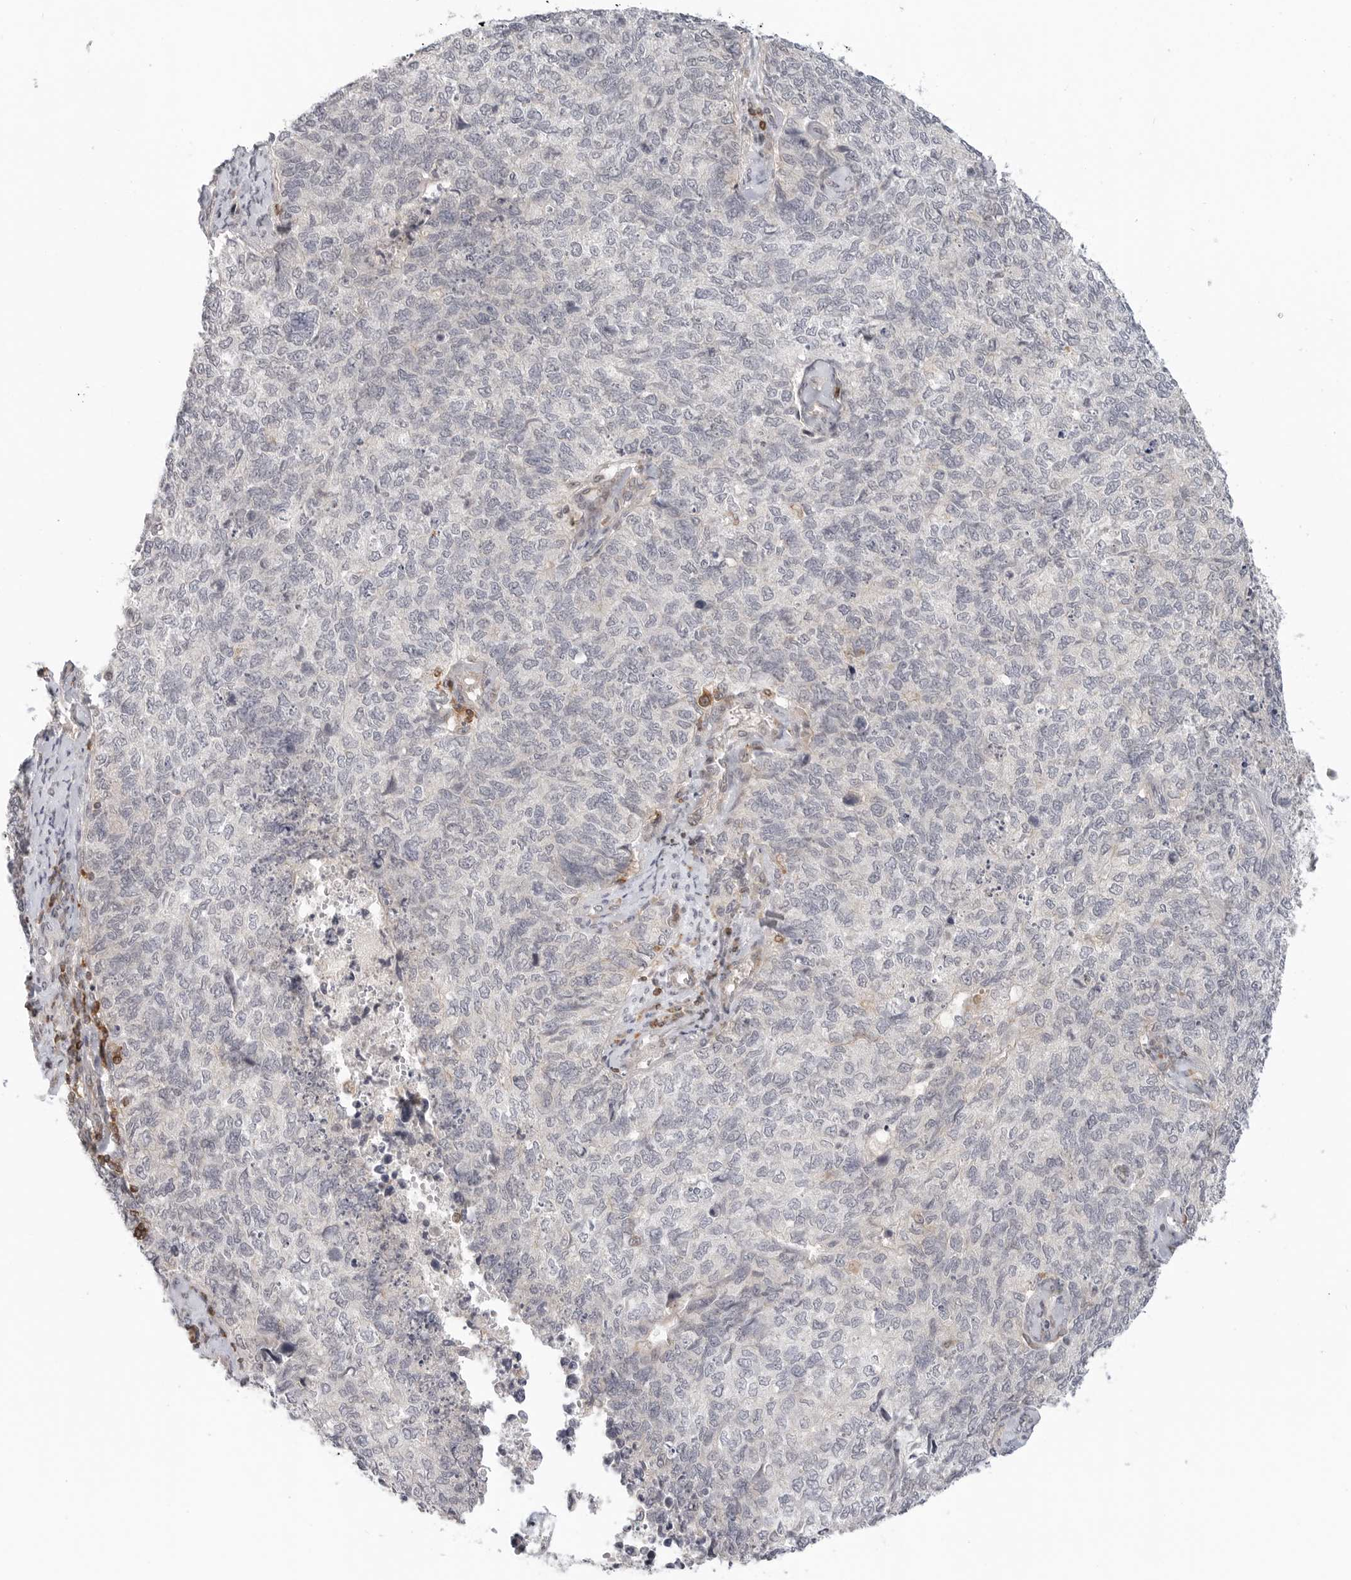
{"staining": {"intensity": "negative", "quantity": "none", "location": "none"}, "tissue": "cervical cancer", "cell_type": "Tumor cells", "image_type": "cancer", "snomed": [{"axis": "morphology", "description": "Squamous cell carcinoma, NOS"}, {"axis": "topography", "description": "Cervix"}], "caption": "A high-resolution micrograph shows immunohistochemistry staining of squamous cell carcinoma (cervical), which exhibits no significant positivity in tumor cells. The staining was performed using DAB (3,3'-diaminobenzidine) to visualize the protein expression in brown, while the nuclei were stained in blue with hematoxylin (Magnification: 20x).", "gene": "SH3KBP1", "patient": {"sex": "female", "age": 63}}